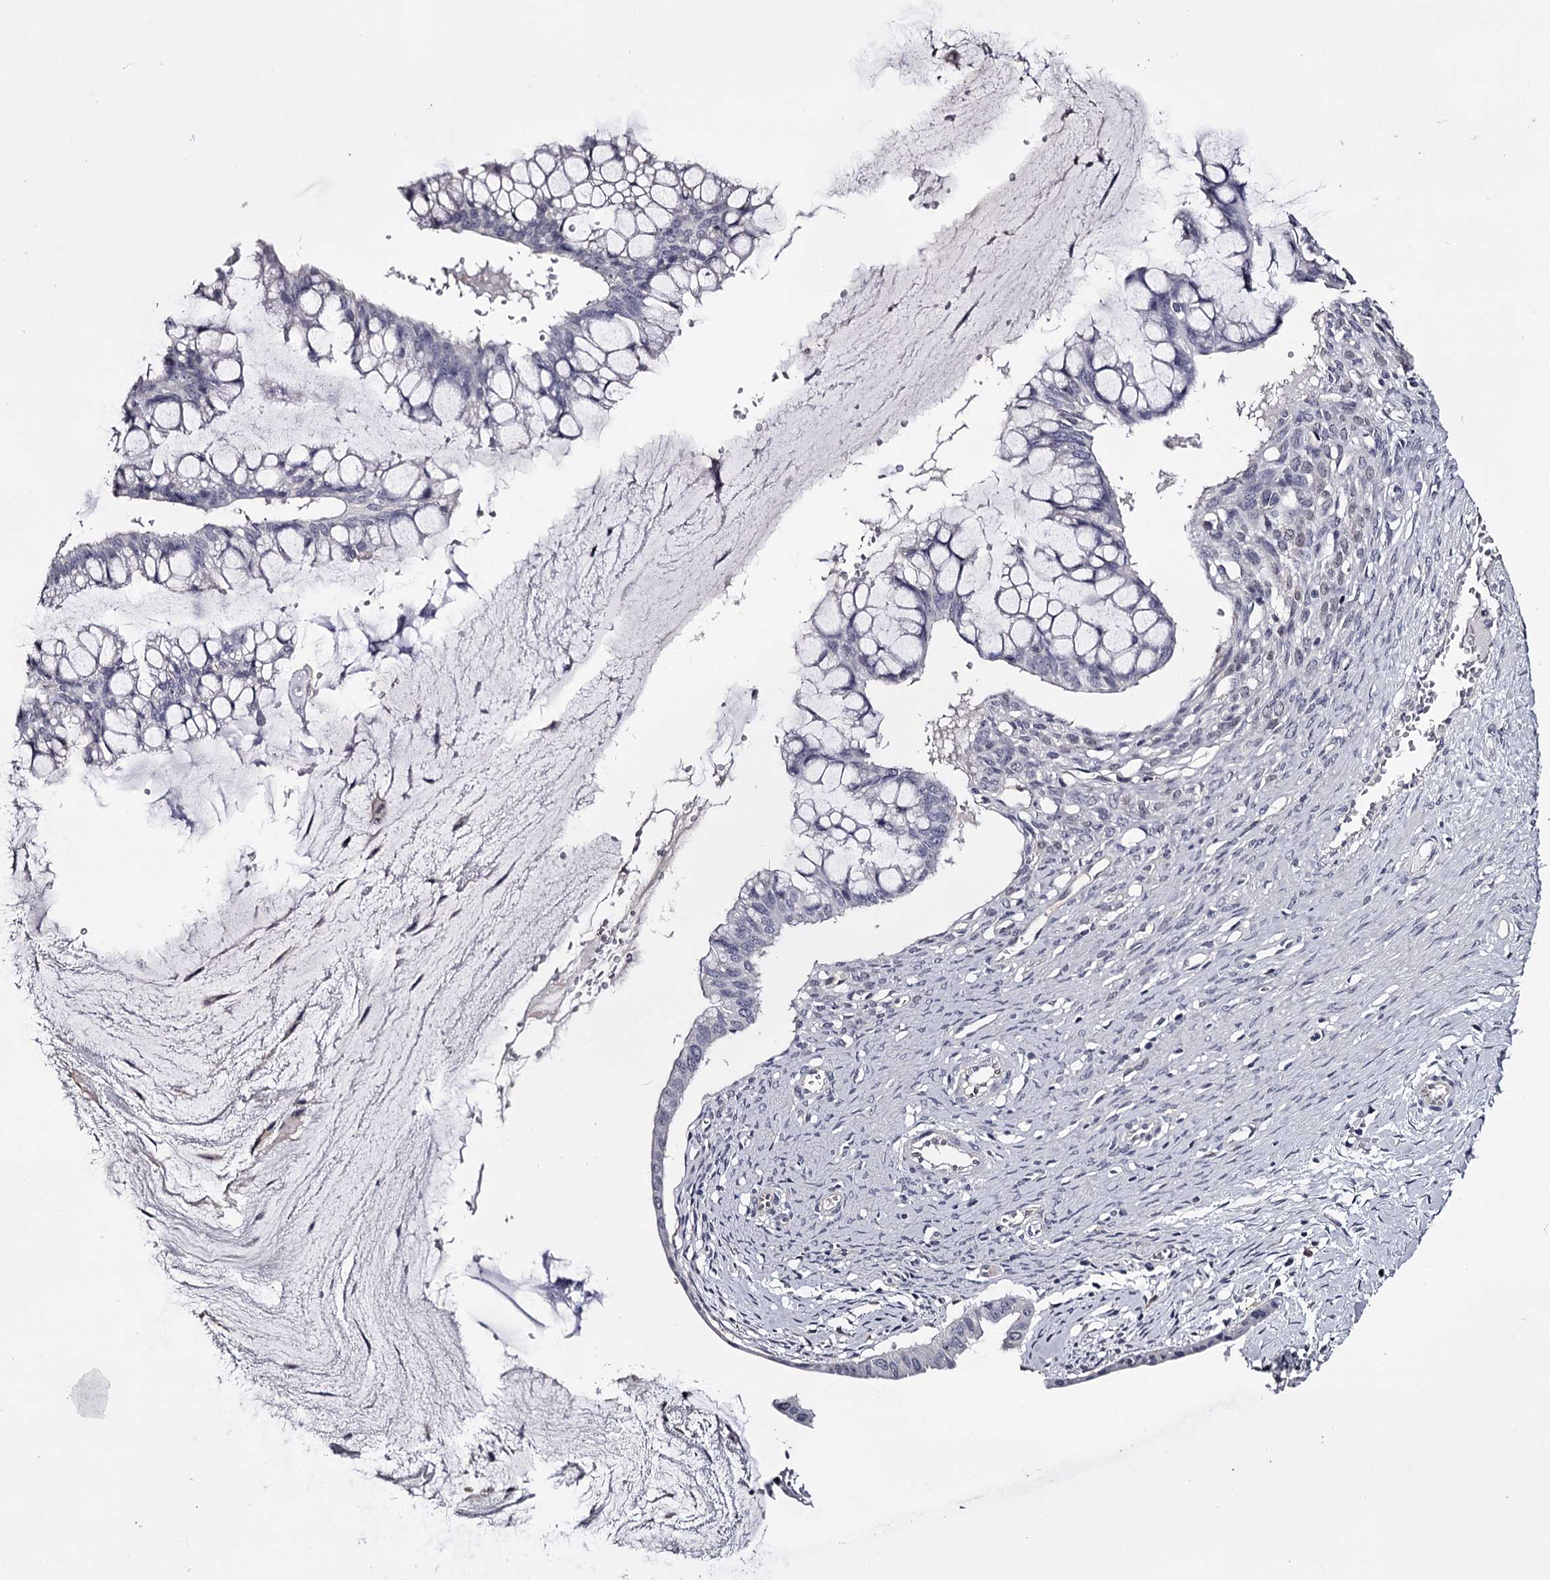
{"staining": {"intensity": "negative", "quantity": "none", "location": "none"}, "tissue": "ovarian cancer", "cell_type": "Tumor cells", "image_type": "cancer", "snomed": [{"axis": "morphology", "description": "Cystadenocarcinoma, mucinous, NOS"}, {"axis": "topography", "description": "Ovary"}], "caption": "Tumor cells are negative for protein expression in human mucinous cystadenocarcinoma (ovarian).", "gene": "GSTO1", "patient": {"sex": "female", "age": 73}}